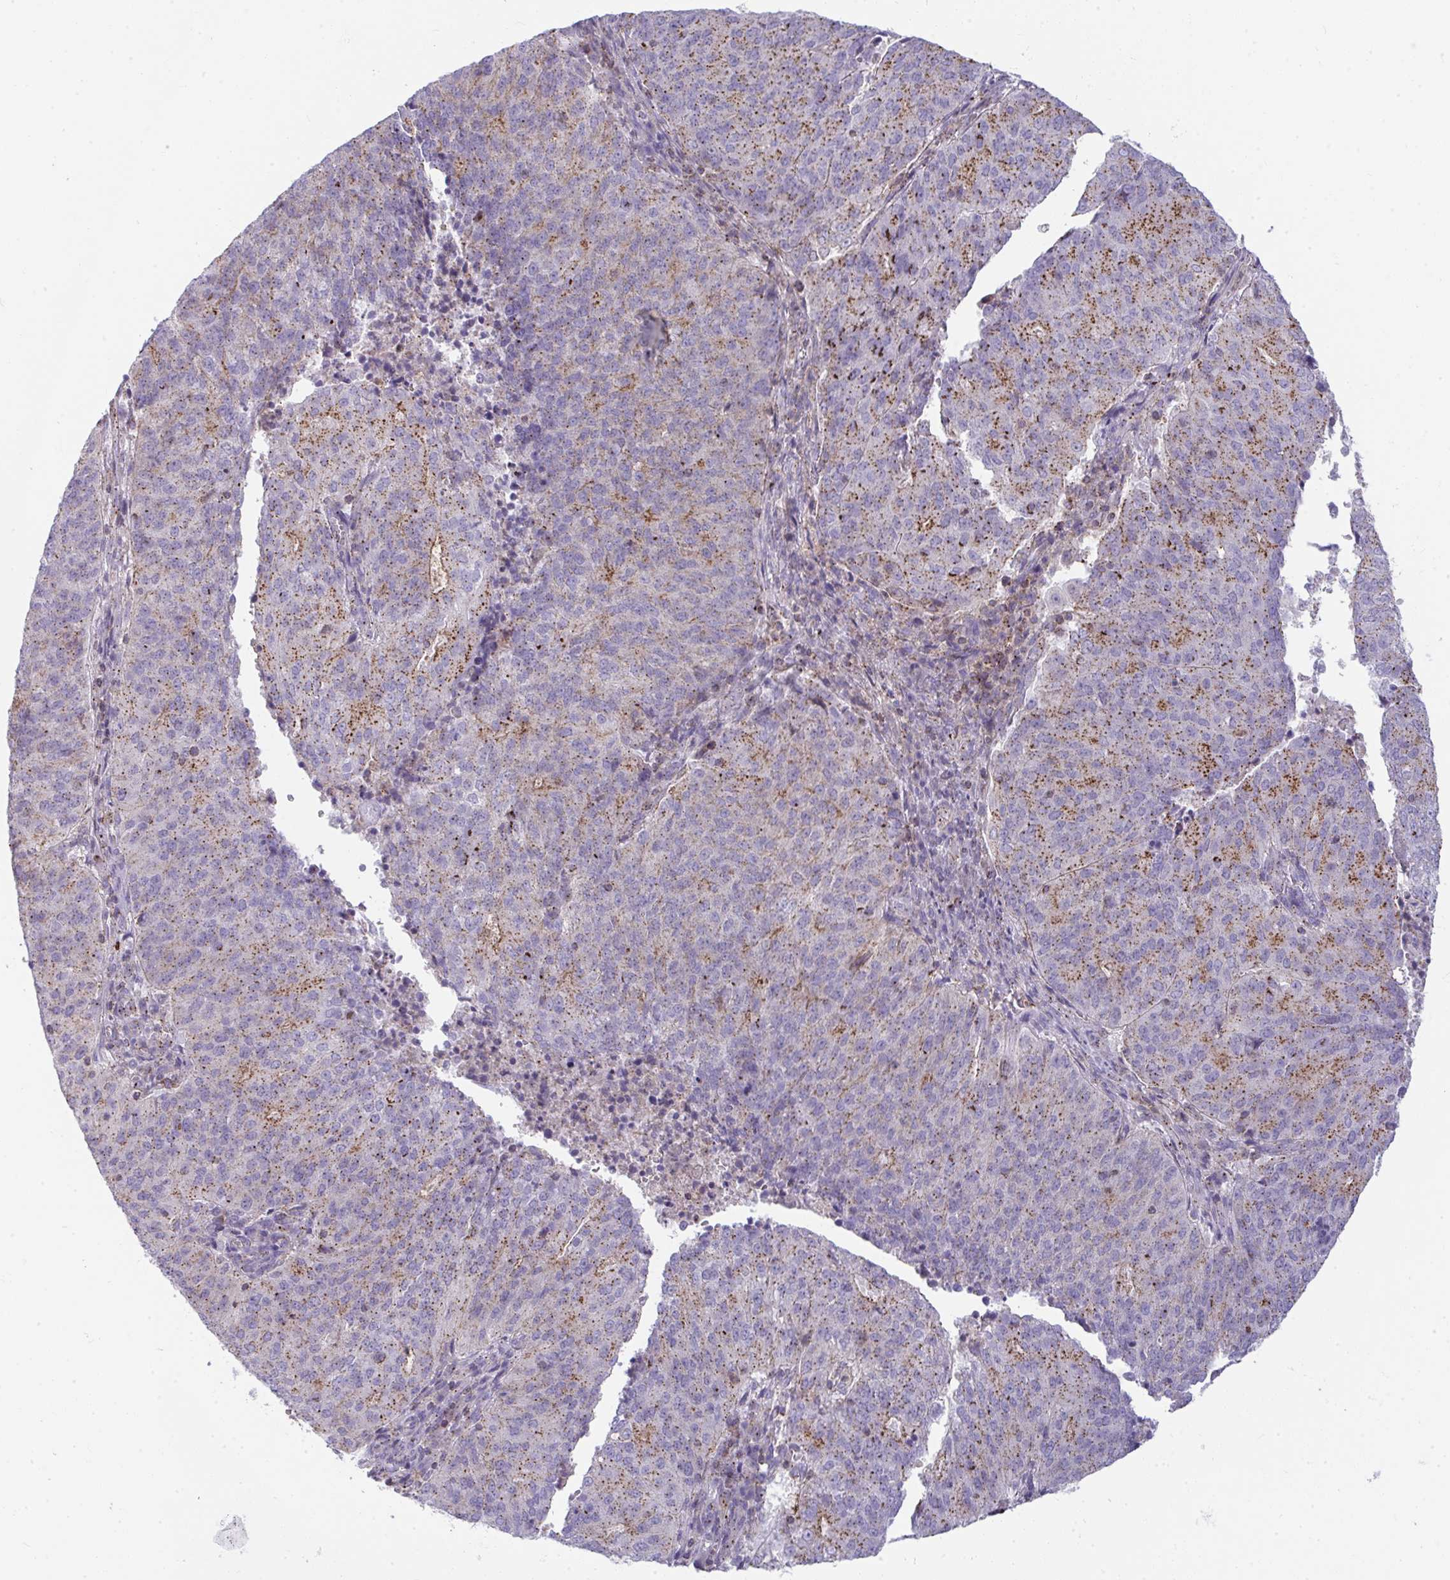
{"staining": {"intensity": "moderate", "quantity": "25%-75%", "location": "cytoplasmic/membranous"}, "tissue": "endometrial cancer", "cell_type": "Tumor cells", "image_type": "cancer", "snomed": [{"axis": "morphology", "description": "Adenocarcinoma, NOS"}, {"axis": "topography", "description": "Endometrium"}], "caption": "Tumor cells demonstrate moderate cytoplasmic/membranous staining in about 25%-75% of cells in endometrial cancer (adenocarcinoma).", "gene": "VPS4B", "patient": {"sex": "female", "age": 82}}